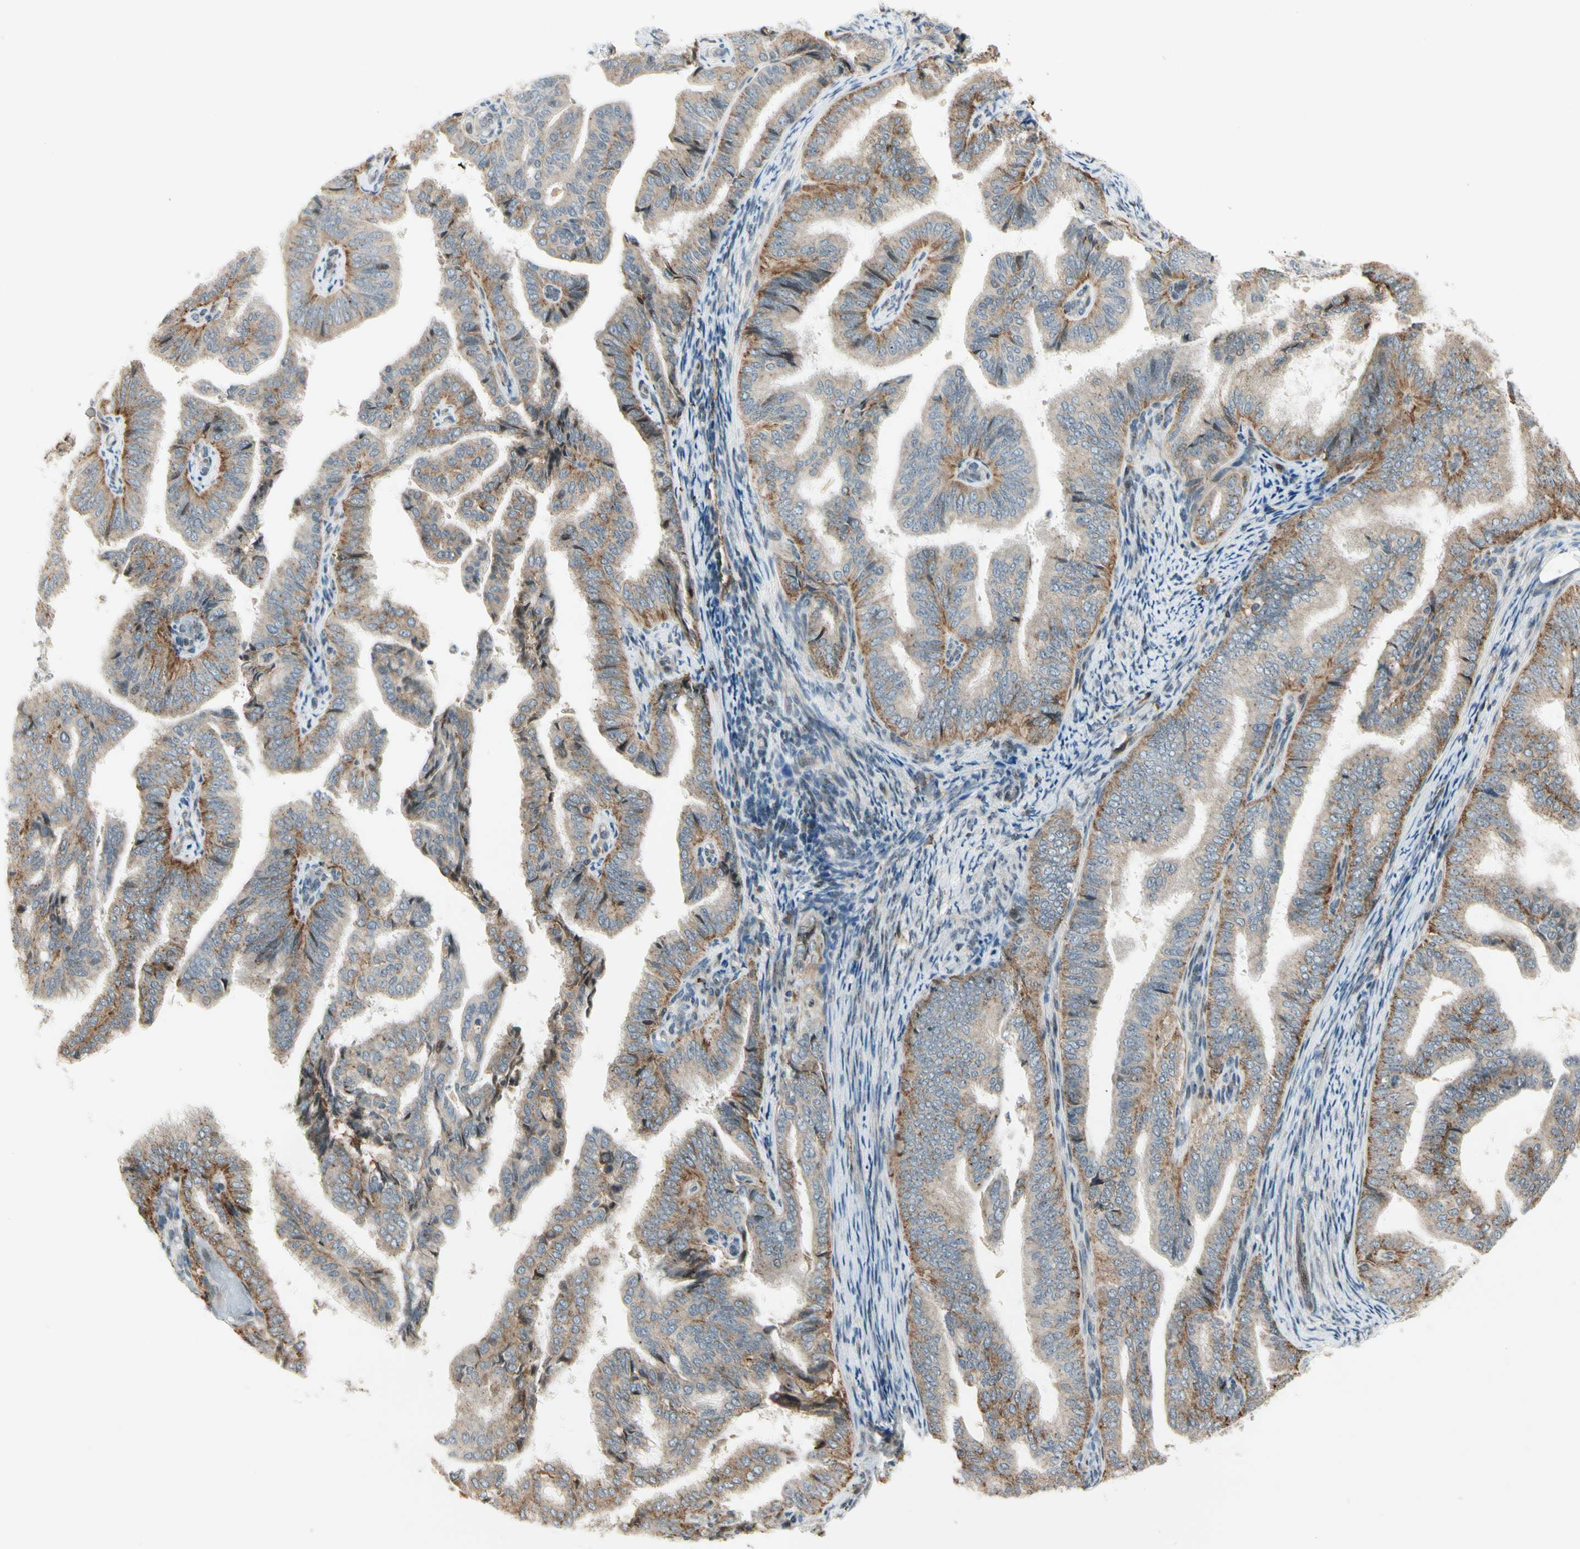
{"staining": {"intensity": "moderate", "quantity": ">75%", "location": "cytoplasmic/membranous"}, "tissue": "endometrial cancer", "cell_type": "Tumor cells", "image_type": "cancer", "snomed": [{"axis": "morphology", "description": "Adenocarcinoma, NOS"}, {"axis": "topography", "description": "Endometrium"}], "caption": "Adenocarcinoma (endometrial) tissue demonstrates moderate cytoplasmic/membranous expression in approximately >75% of tumor cells", "gene": "FNDC3B", "patient": {"sex": "female", "age": 58}}